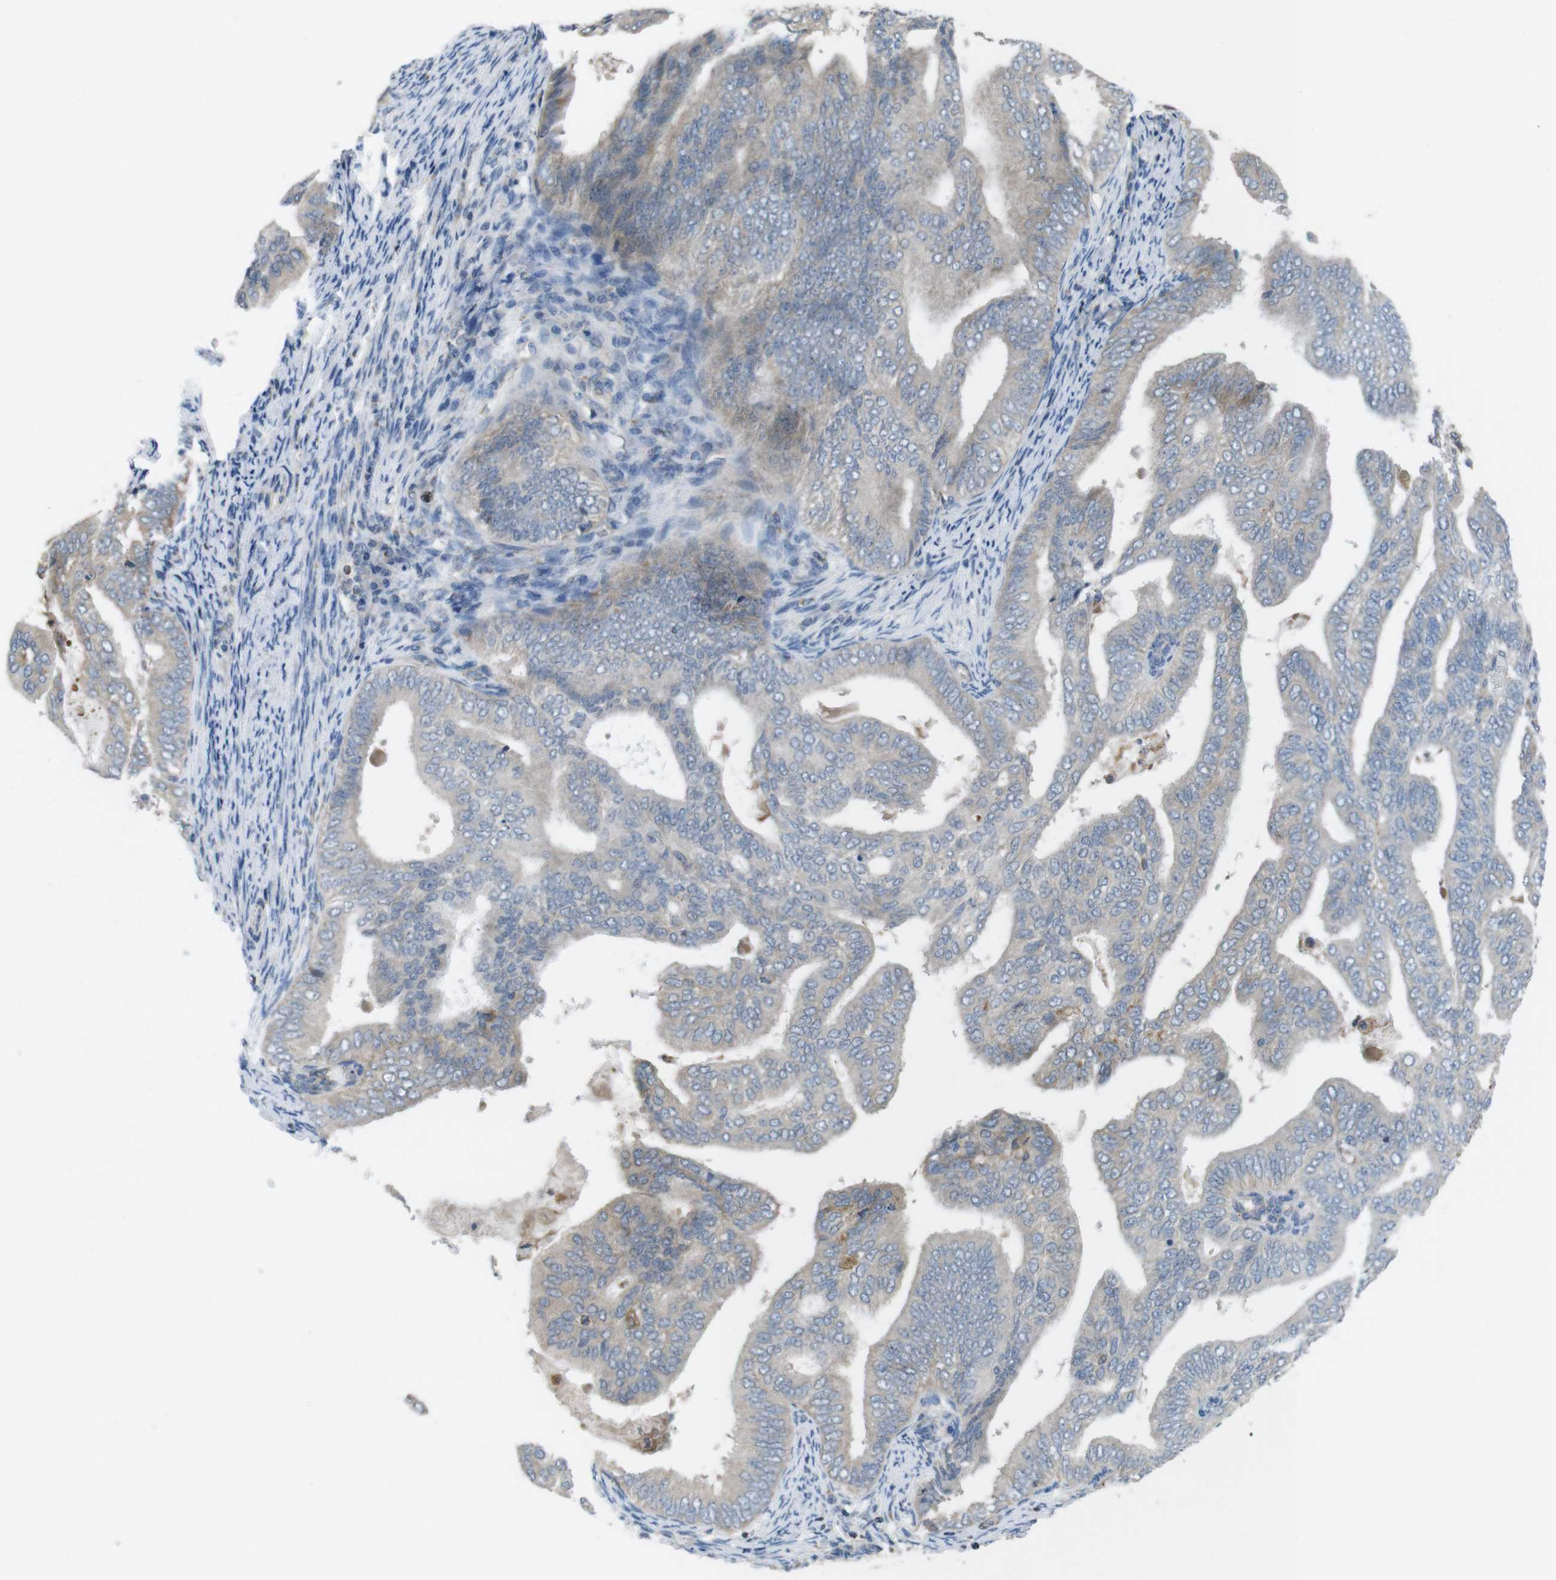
{"staining": {"intensity": "negative", "quantity": "none", "location": "none"}, "tissue": "endometrial cancer", "cell_type": "Tumor cells", "image_type": "cancer", "snomed": [{"axis": "morphology", "description": "Adenocarcinoma, NOS"}, {"axis": "topography", "description": "Endometrium"}], "caption": "Immunohistochemistry of human endometrial cancer demonstrates no expression in tumor cells. (Immunohistochemistry (ihc), brightfield microscopy, high magnification).", "gene": "GRIK2", "patient": {"sex": "female", "age": 58}}